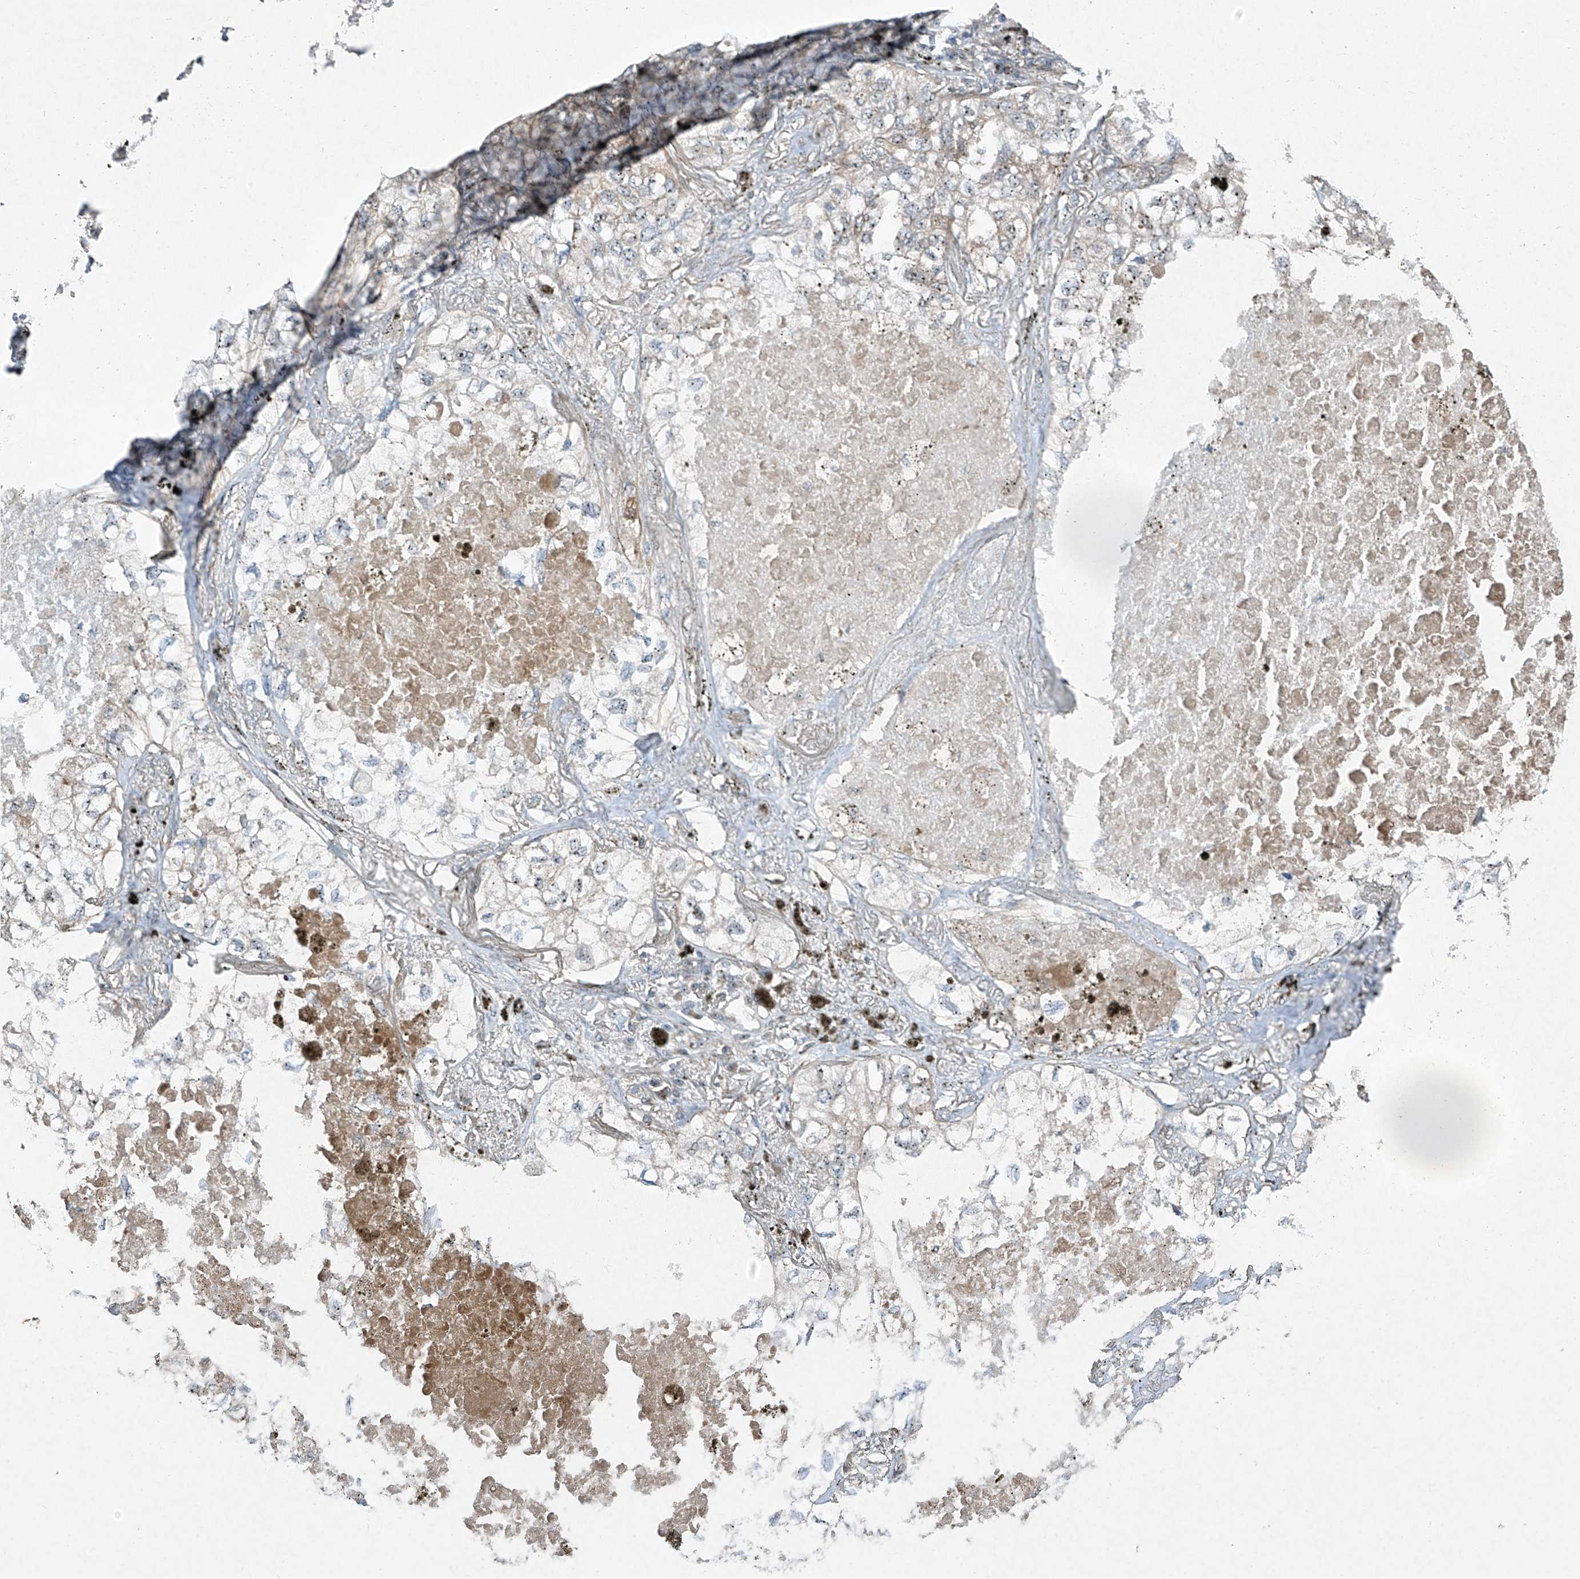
{"staining": {"intensity": "weak", "quantity": "<25%", "location": "nuclear"}, "tissue": "lung cancer", "cell_type": "Tumor cells", "image_type": "cancer", "snomed": [{"axis": "morphology", "description": "Adenocarcinoma, NOS"}, {"axis": "topography", "description": "Lung"}], "caption": "IHC of human lung adenocarcinoma reveals no expression in tumor cells. (DAB (3,3'-diaminobenzidine) IHC visualized using brightfield microscopy, high magnification).", "gene": "PPCS", "patient": {"sex": "male", "age": 65}}